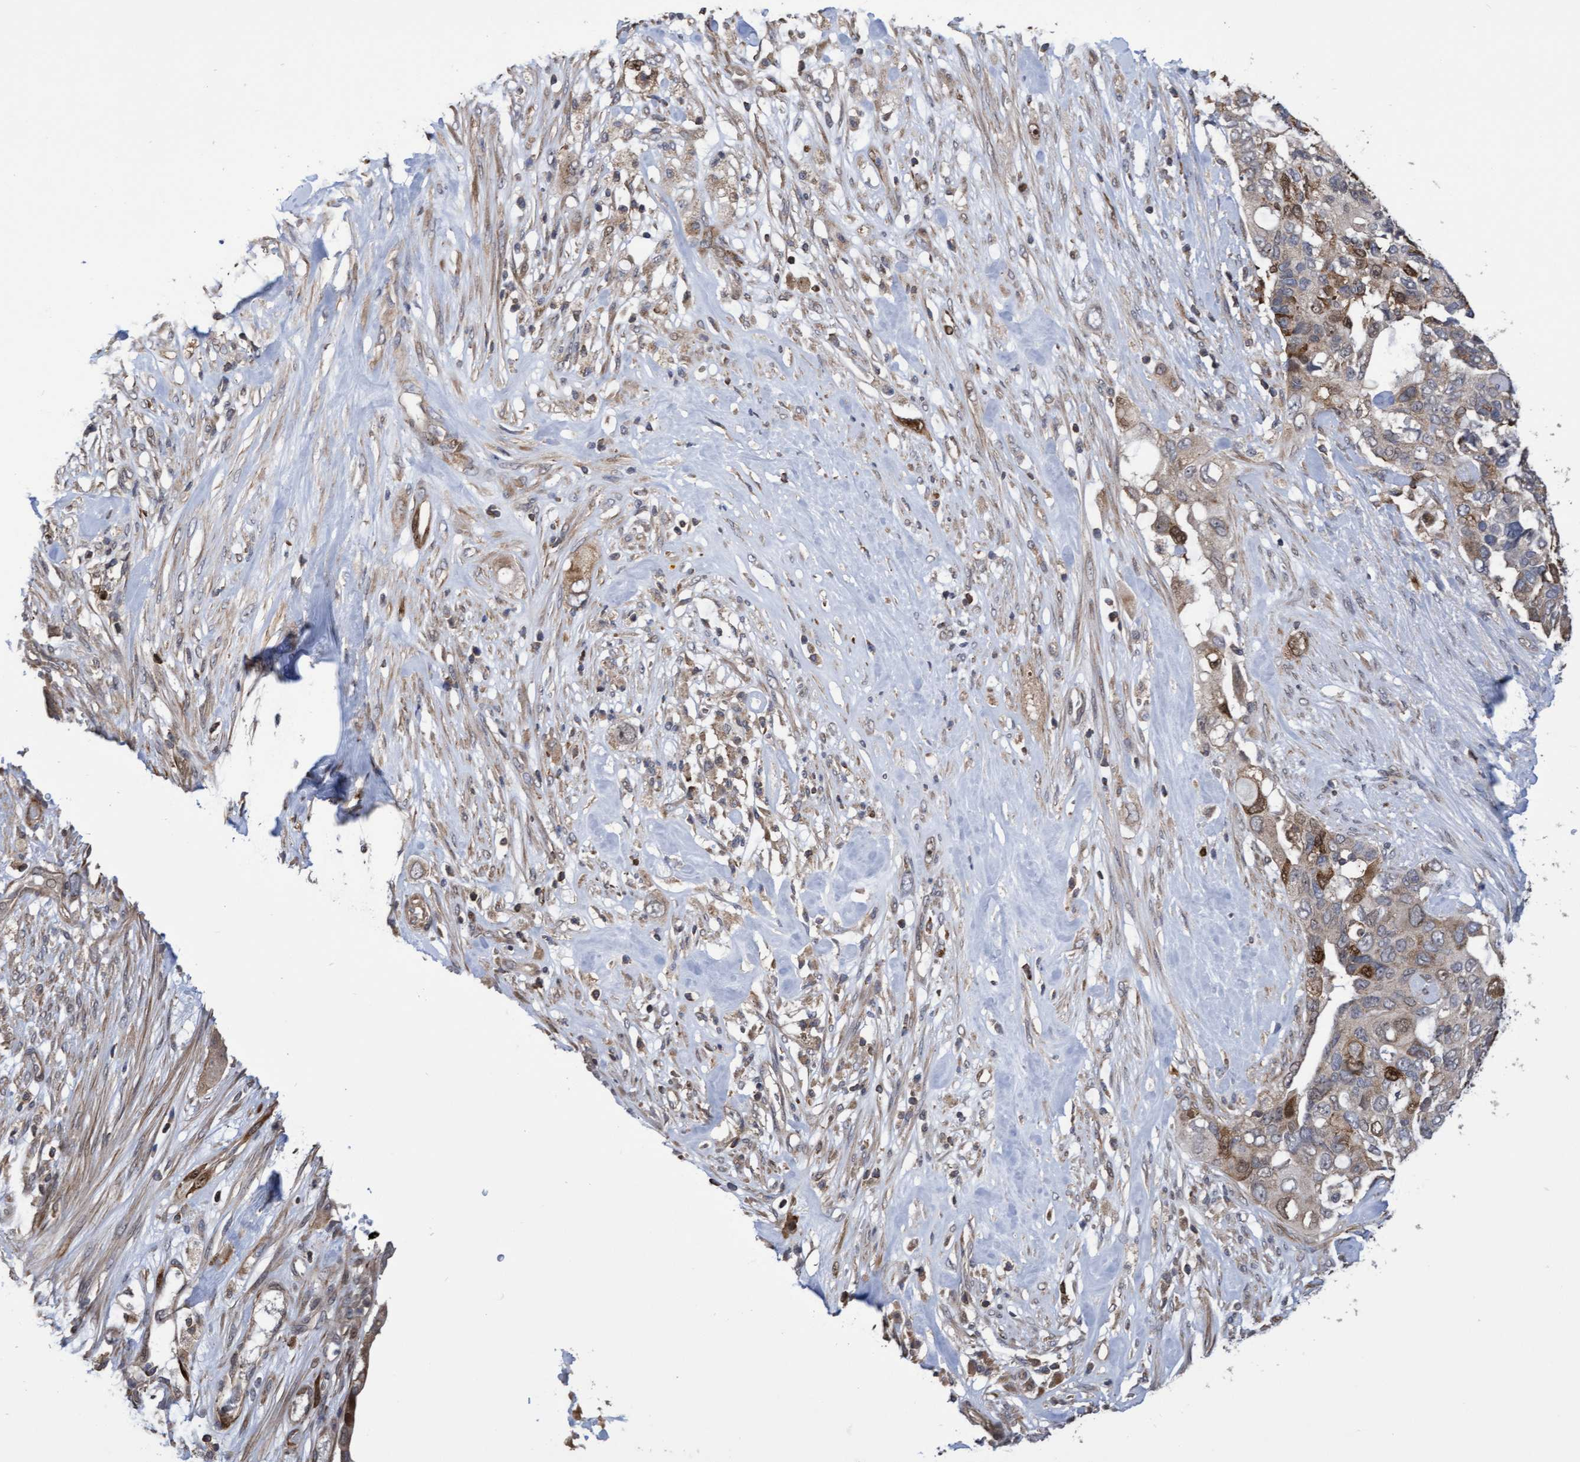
{"staining": {"intensity": "moderate", "quantity": ">75%", "location": "cytoplasmic/membranous,nuclear"}, "tissue": "pancreatic cancer", "cell_type": "Tumor cells", "image_type": "cancer", "snomed": [{"axis": "morphology", "description": "Adenocarcinoma, NOS"}, {"axis": "topography", "description": "Pancreas"}], "caption": "This is an image of immunohistochemistry staining of pancreatic cancer (adenocarcinoma), which shows moderate positivity in the cytoplasmic/membranous and nuclear of tumor cells.", "gene": "SLBP", "patient": {"sex": "female", "age": 56}}